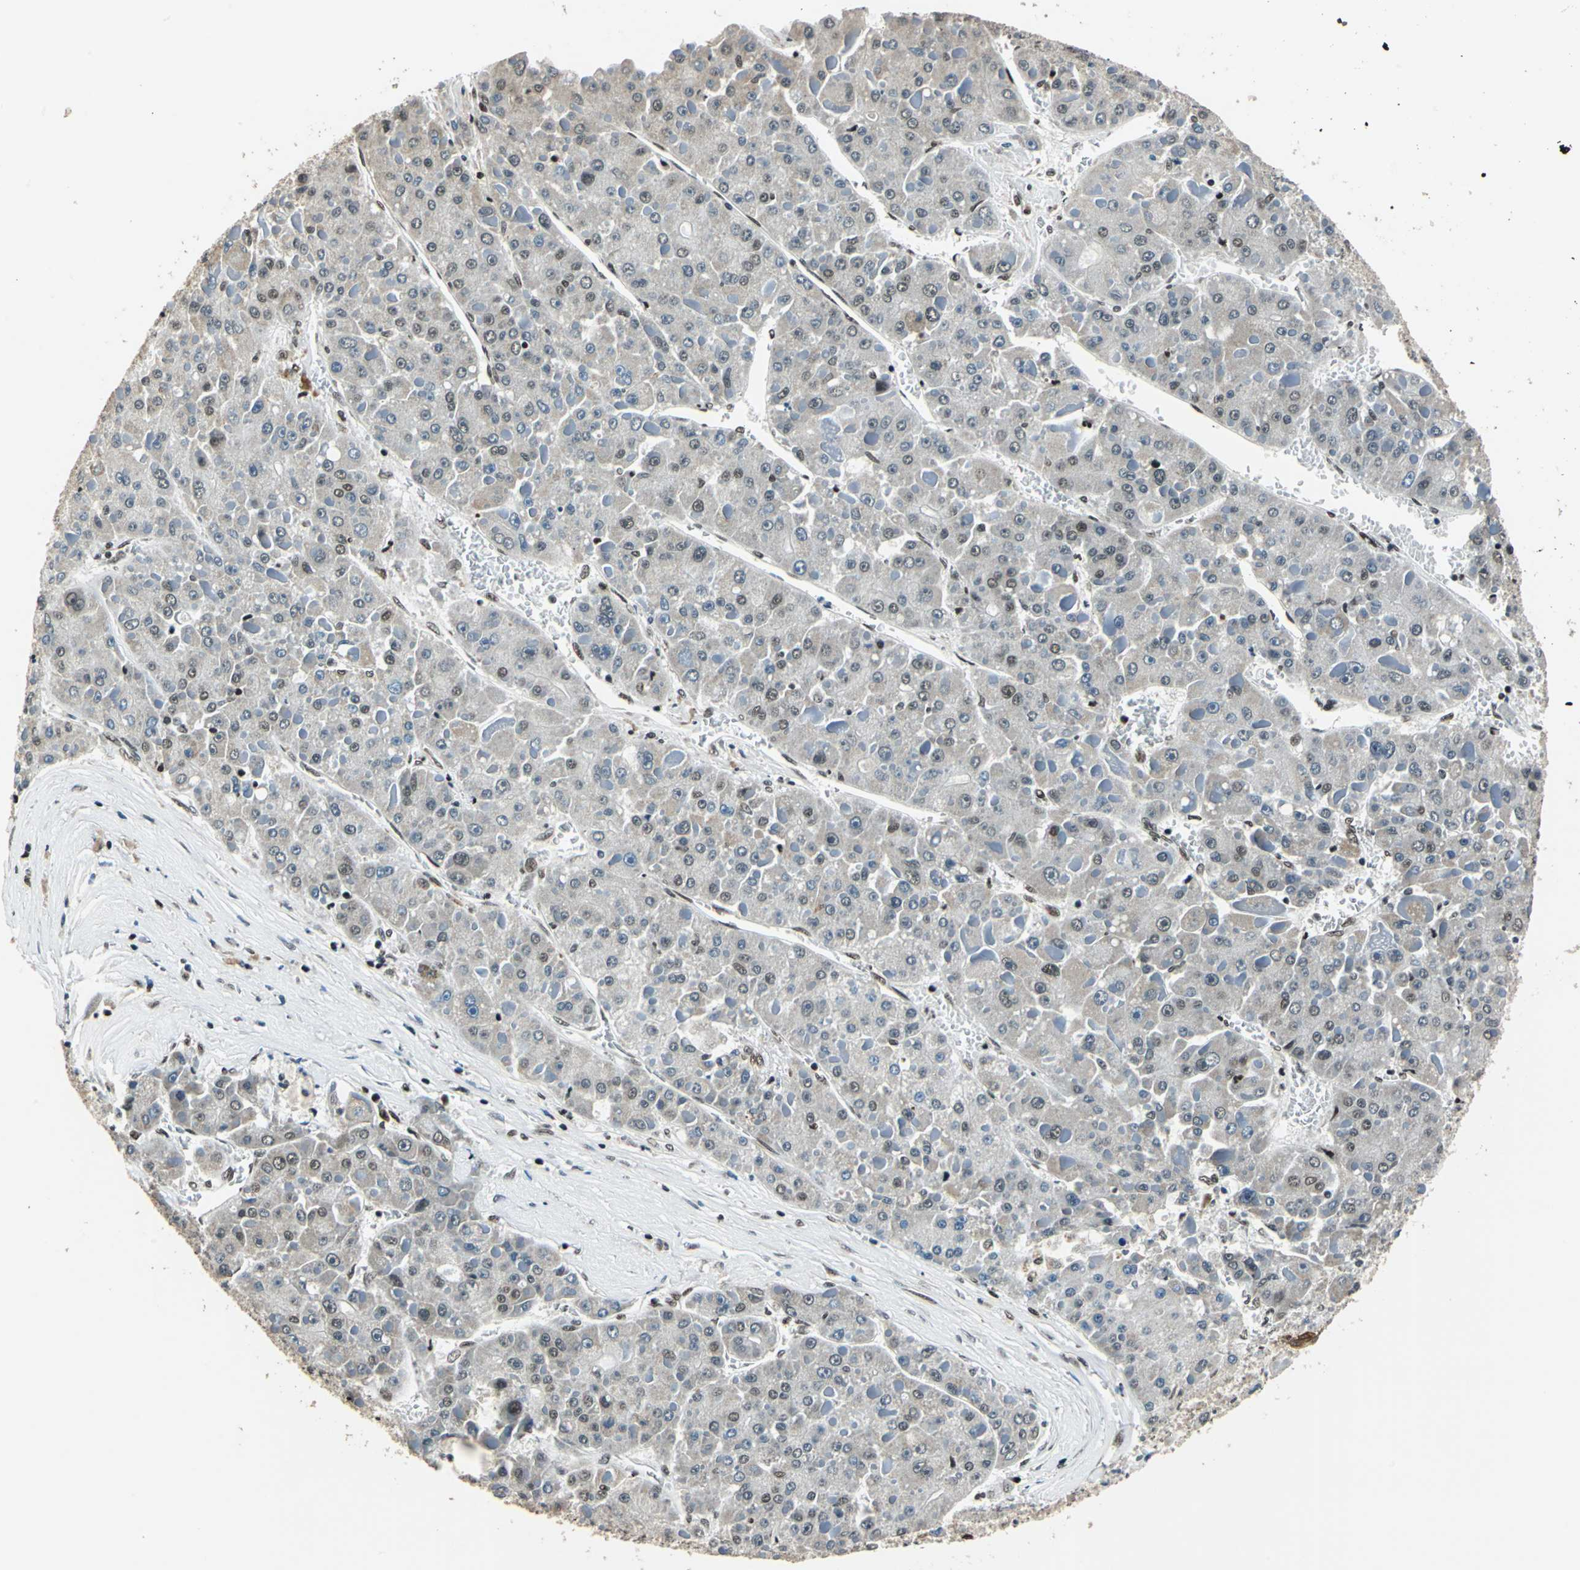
{"staining": {"intensity": "weak", "quantity": "<25%", "location": "nuclear"}, "tissue": "liver cancer", "cell_type": "Tumor cells", "image_type": "cancer", "snomed": [{"axis": "morphology", "description": "Carcinoma, Hepatocellular, NOS"}, {"axis": "topography", "description": "Liver"}], "caption": "This is an IHC histopathology image of hepatocellular carcinoma (liver). There is no staining in tumor cells.", "gene": "BCLAF1", "patient": {"sex": "female", "age": 73}}